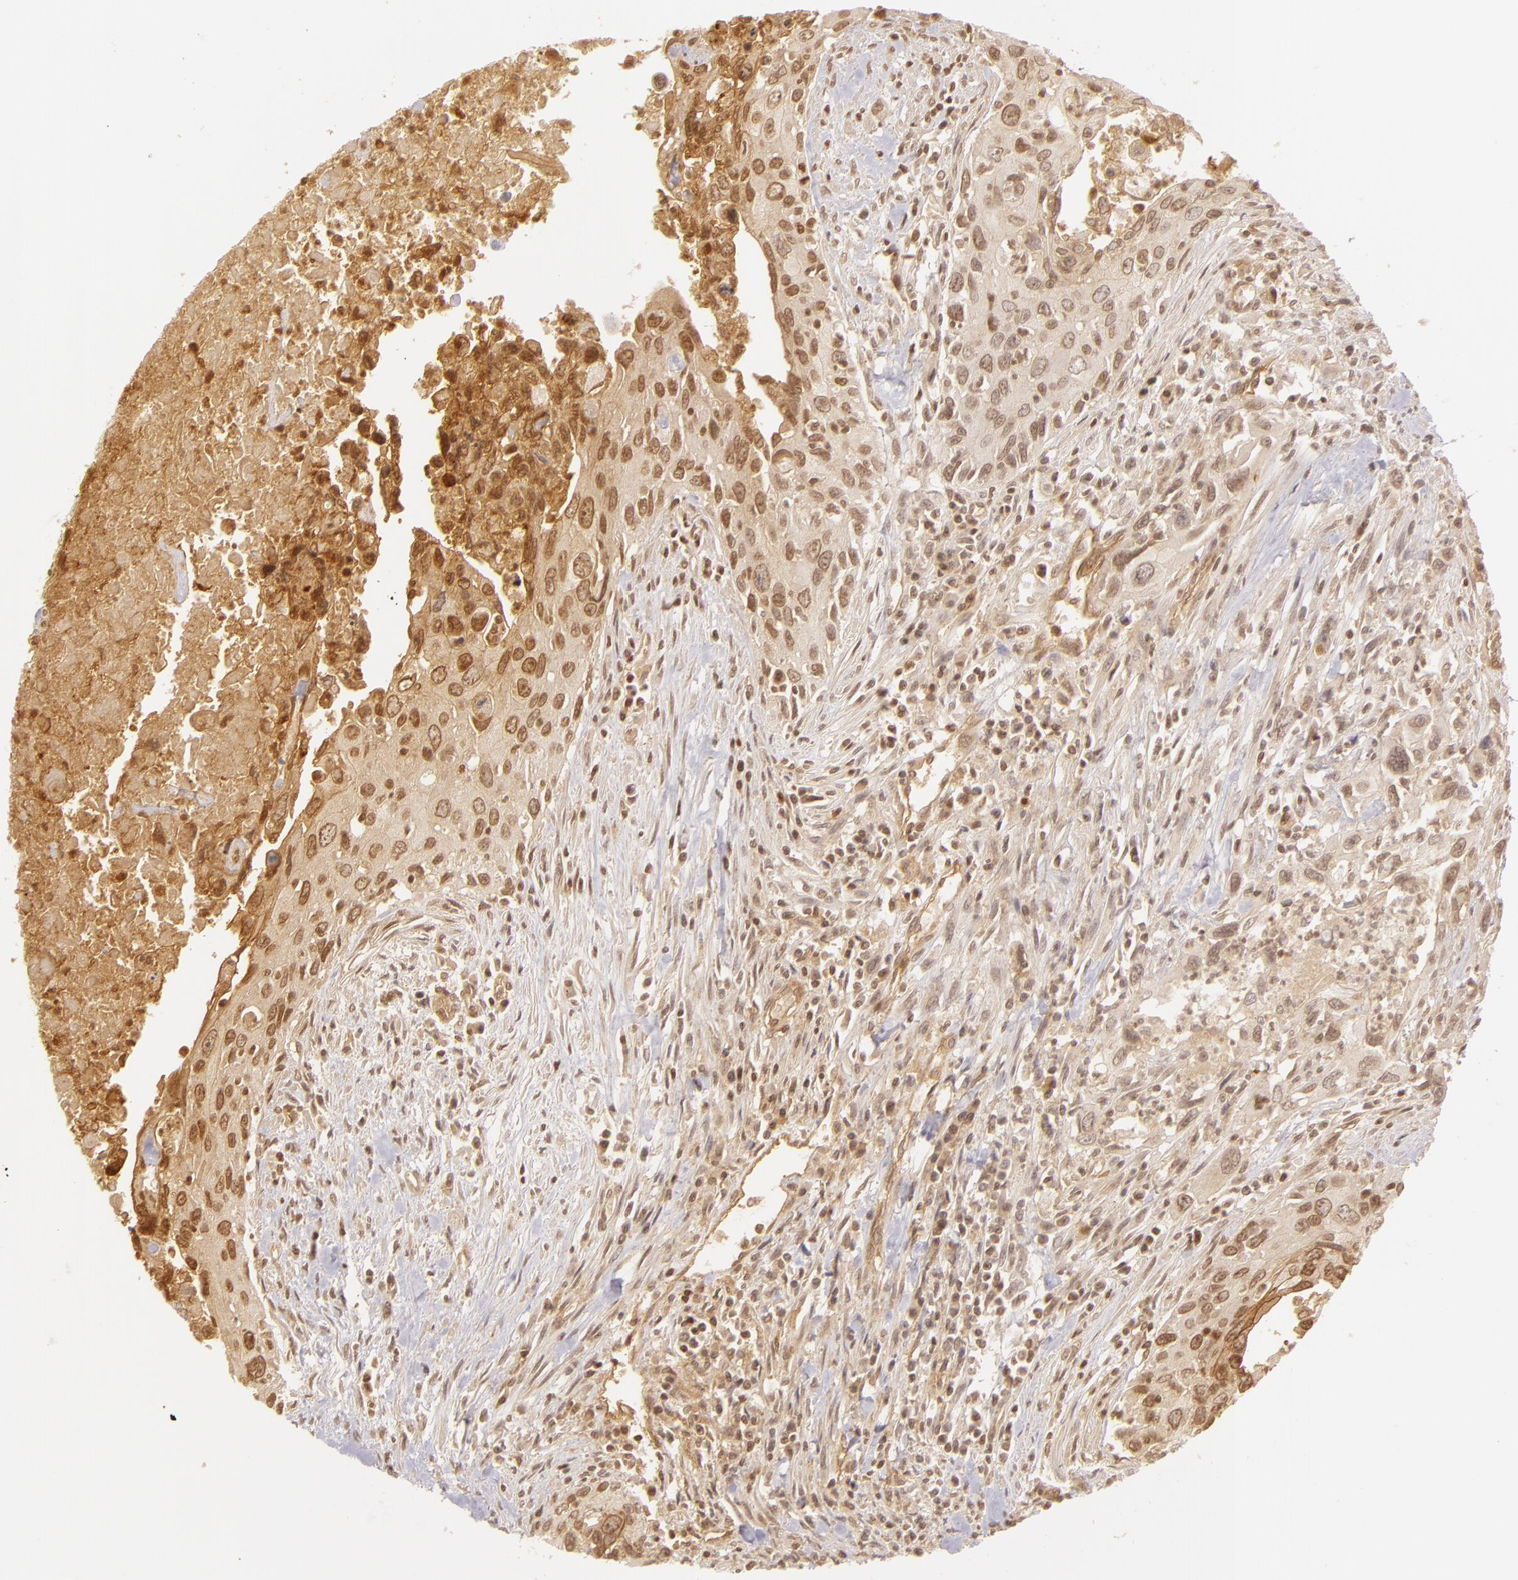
{"staining": {"intensity": "moderate", "quantity": ">75%", "location": "cytoplasmic/membranous,nuclear"}, "tissue": "urothelial cancer", "cell_type": "Tumor cells", "image_type": "cancer", "snomed": [{"axis": "morphology", "description": "Urothelial carcinoma, High grade"}, {"axis": "topography", "description": "Urinary bladder"}], "caption": "Brown immunohistochemical staining in high-grade urothelial carcinoma shows moderate cytoplasmic/membranous and nuclear expression in approximately >75% of tumor cells.", "gene": "CD59", "patient": {"sex": "male", "age": 71}}